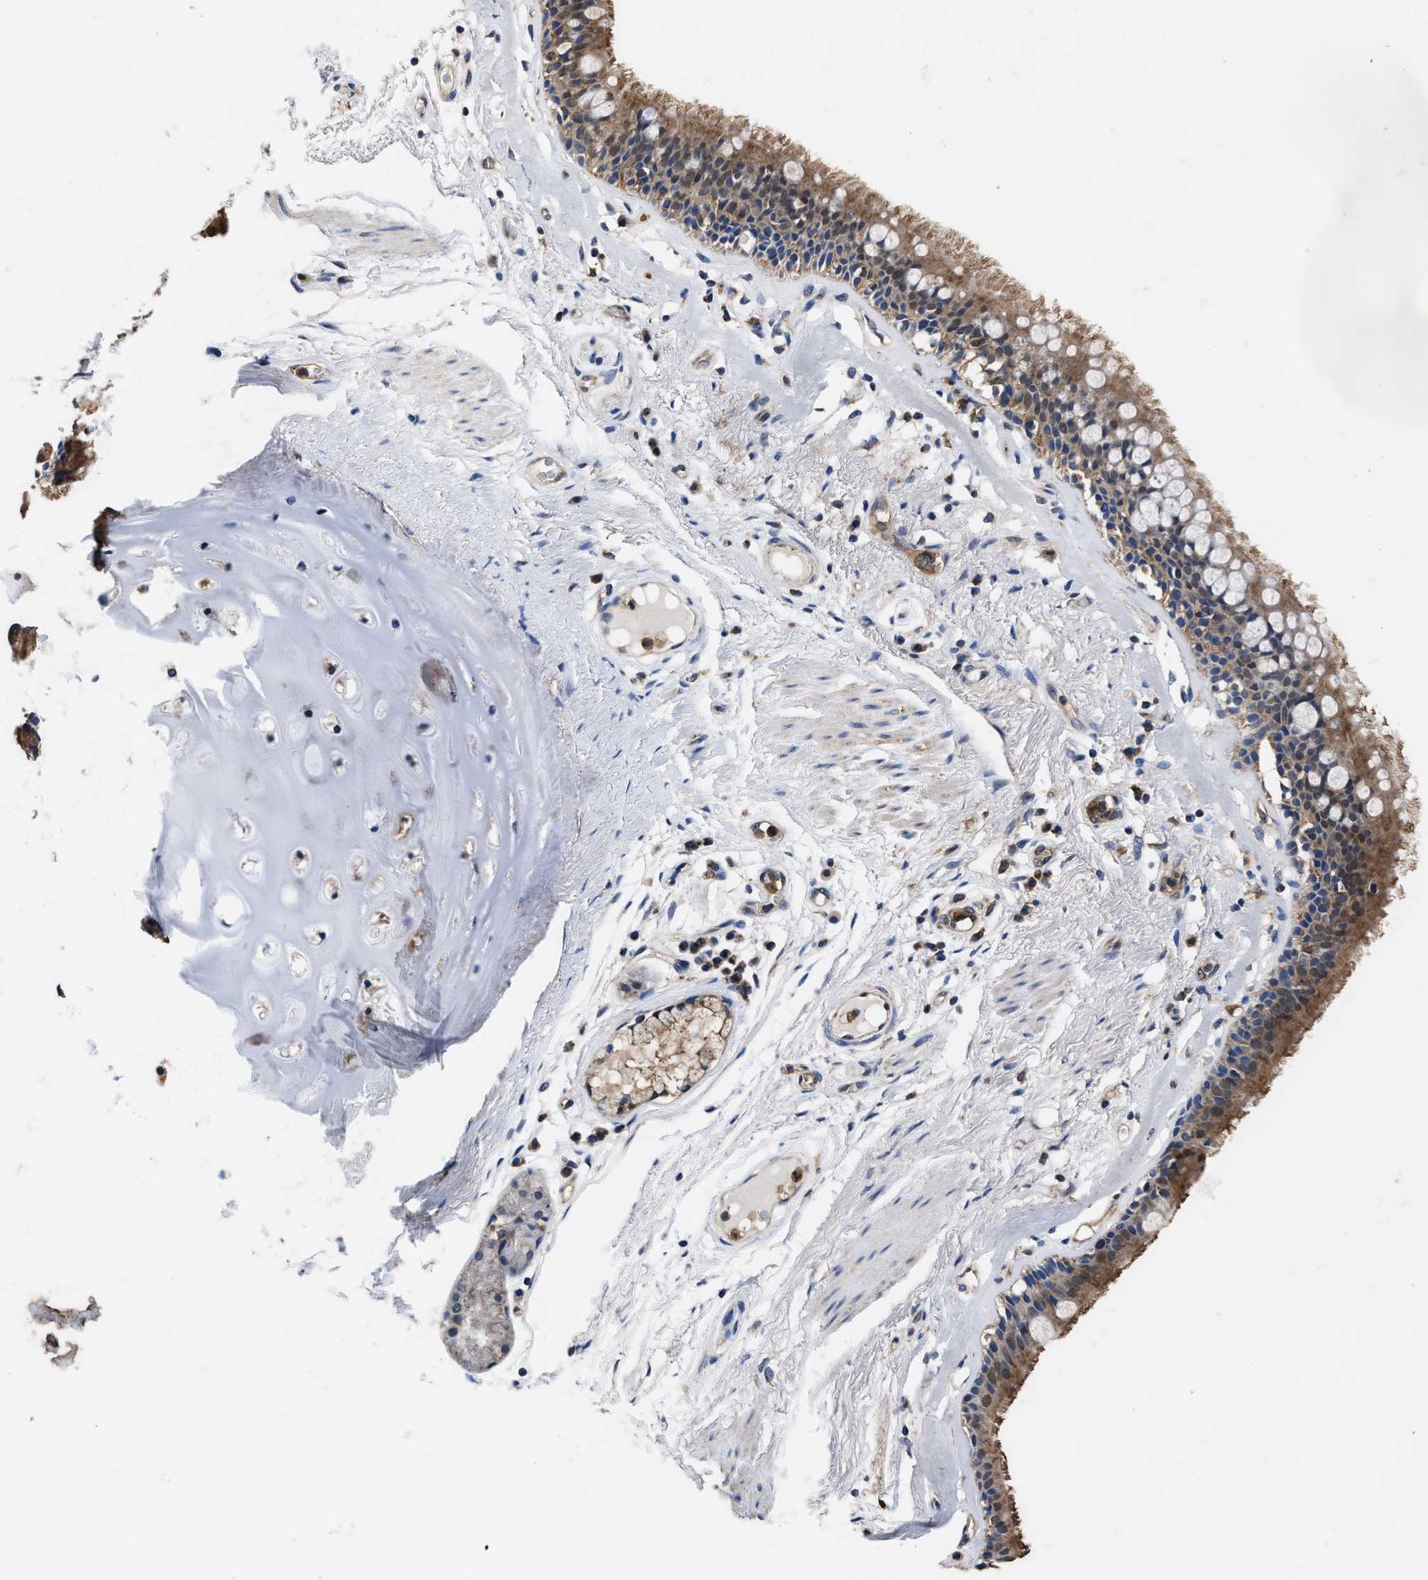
{"staining": {"intensity": "moderate", "quantity": ">75%", "location": "cytoplasmic/membranous"}, "tissue": "bronchus", "cell_type": "Respiratory epithelial cells", "image_type": "normal", "snomed": [{"axis": "morphology", "description": "Normal tissue, NOS"}, {"axis": "topography", "description": "Cartilage tissue"}], "caption": "Respiratory epithelial cells demonstrate medium levels of moderate cytoplasmic/membranous staining in approximately >75% of cells in benign human bronchus. (DAB (3,3'-diaminobenzidine) IHC with brightfield microscopy, high magnification).", "gene": "ACLY", "patient": {"sex": "female", "age": 63}}